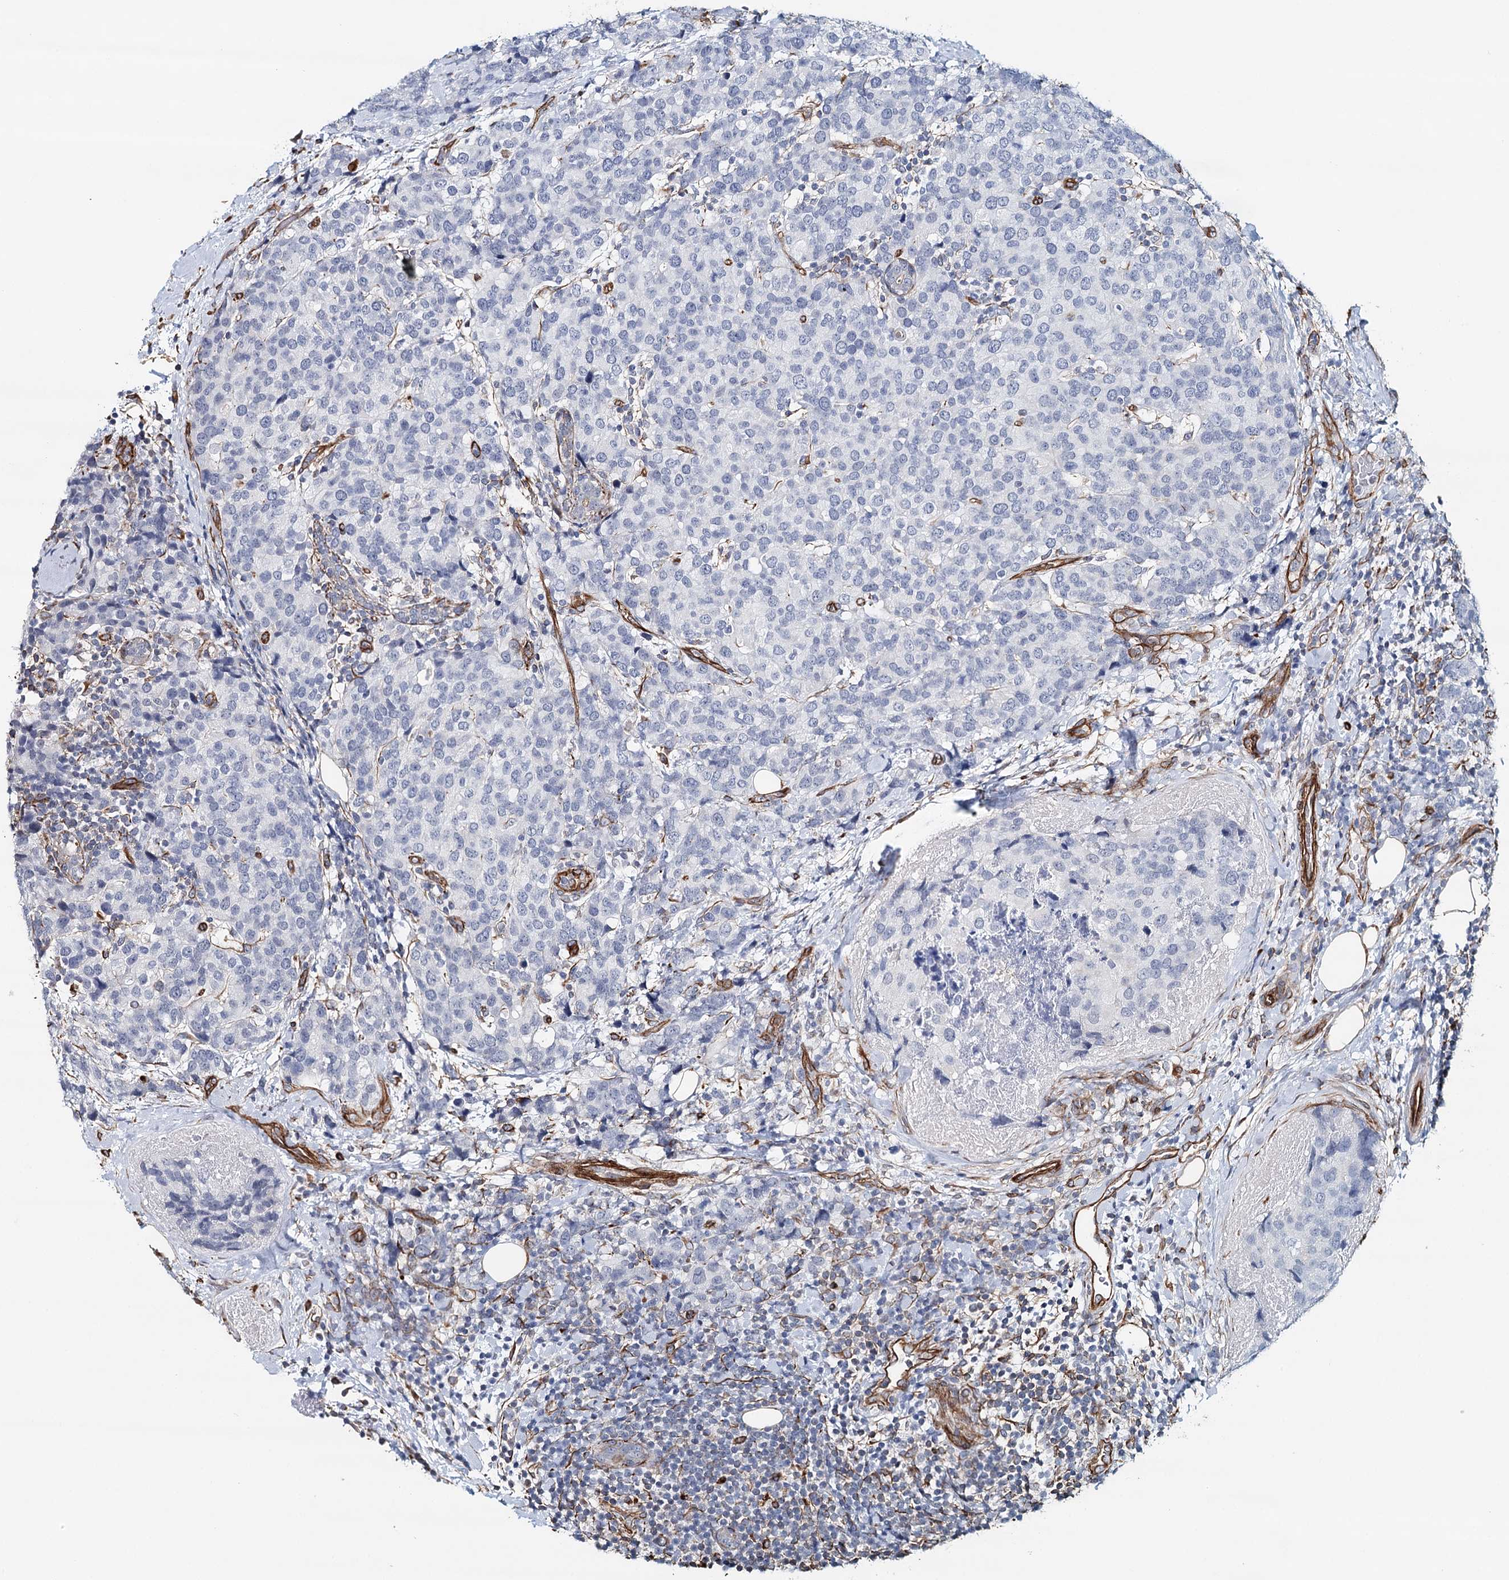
{"staining": {"intensity": "negative", "quantity": "none", "location": "none"}, "tissue": "breast cancer", "cell_type": "Tumor cells", "image_type": "cancer", "snomed": [{"axis": "morphology", "description": "Lobular carcinoma"}, {"axis": "topography", "description": "Breast"}], "caption": "Breast lobular carcinoma stained for a protein using immunohistochemistry demonstrates no staining tumor cells.", "gene": "SYNPO", "patient": {"sex": "female", "age": 59}}